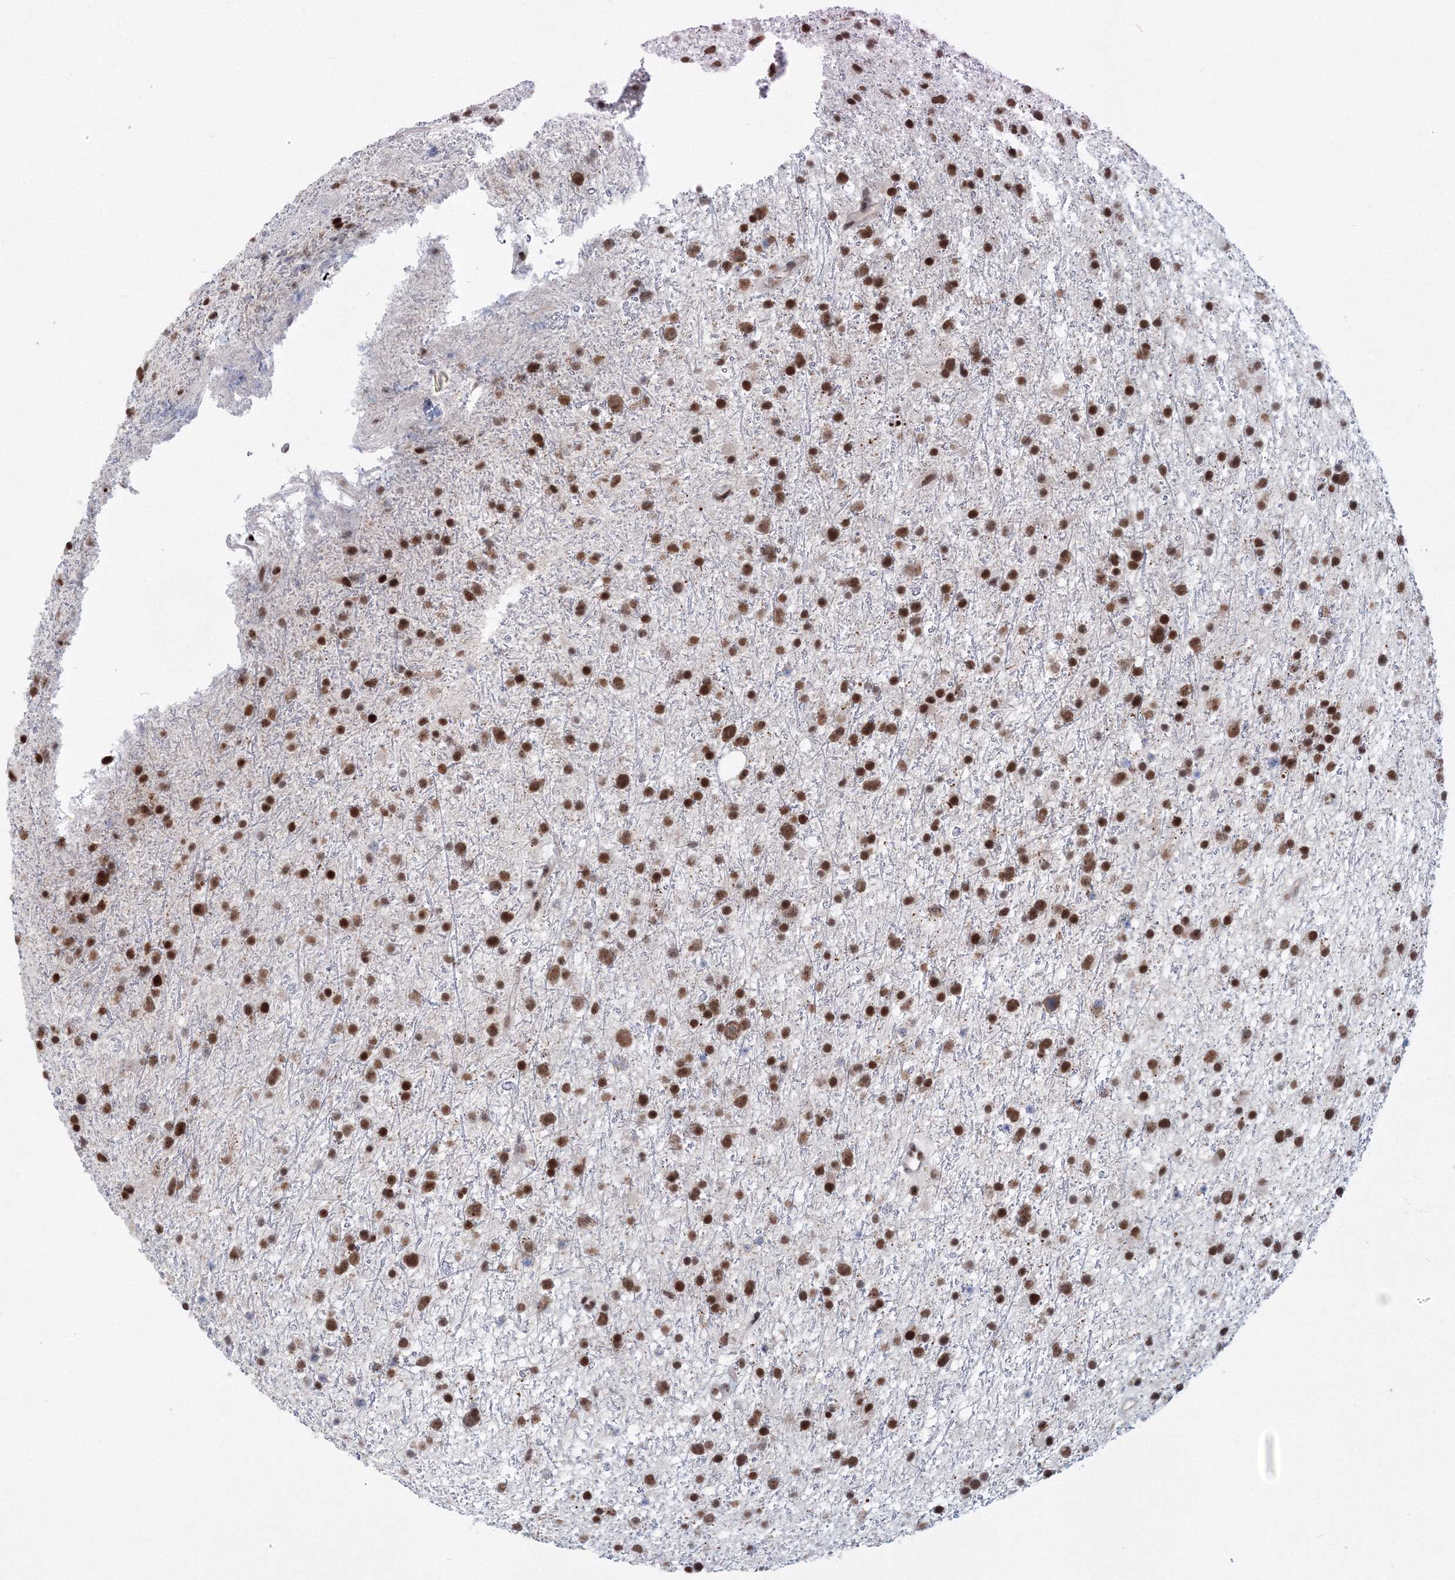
{"staining": {"intensity": "strong", "quantity": ">75%", "location": "nuclear"}, "tissue": "glioma", "cell_type": "Tumor cells", "image_type": "cancer", "snomed": [{"axis": "morphology", "description": "Glioma, malignant, Low grade"}, {"axis": "topography", "description": "Cerebral cortex"}], "caption": "Tumor cells demonstrate high levels of strong nuclear positivity in approximately >75% of cells in glioma. (DAB (3,3'-diaminobenzidine) IHC with brightfield microscopy, high magnification).", "gene": "SF3B6", "patient": {"sex": "female", "age": 39}}